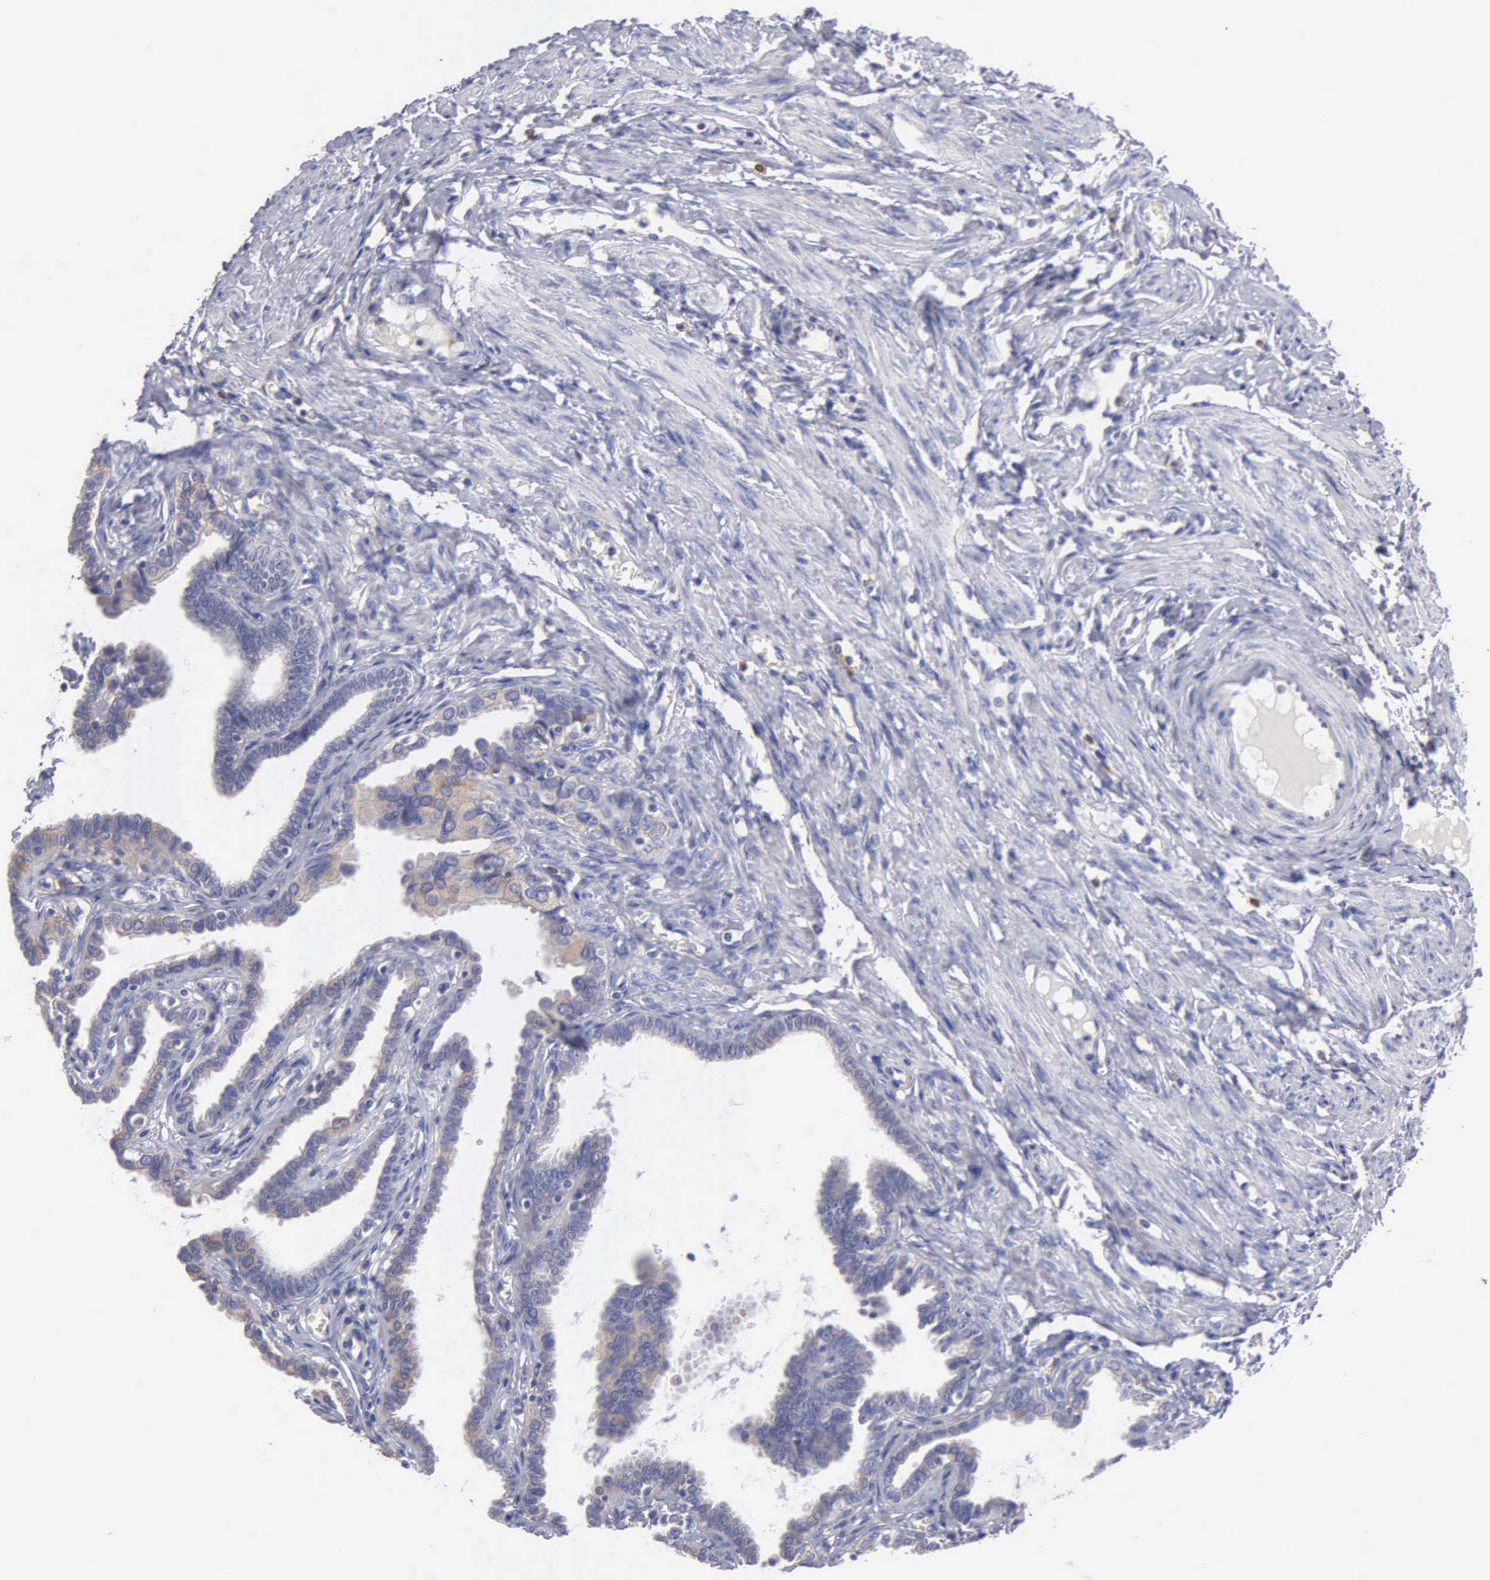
{"staining": {"intensity": "weak", "quantity": ">75%", "location": "cytoplasmic/membranous"}, "tissue": "fallopian tube", "cell_type": "Glandular cells", "image_type": "normal", "snomed": [{"axis": "morphology", "description": "Normal tissue, NOS"}, {"axis": "topography", "description": "Fallopian tube"}], "caption": "IHC of unremarkable fallopian tube demonstrates low levels of weak cytoplasmic/membranous expression in about >75% of glandular cells. (IHC, brightfield microscopy, high magnification).", "gene": "PTGS2", "patient": {"sex": "female", "age": 67}}